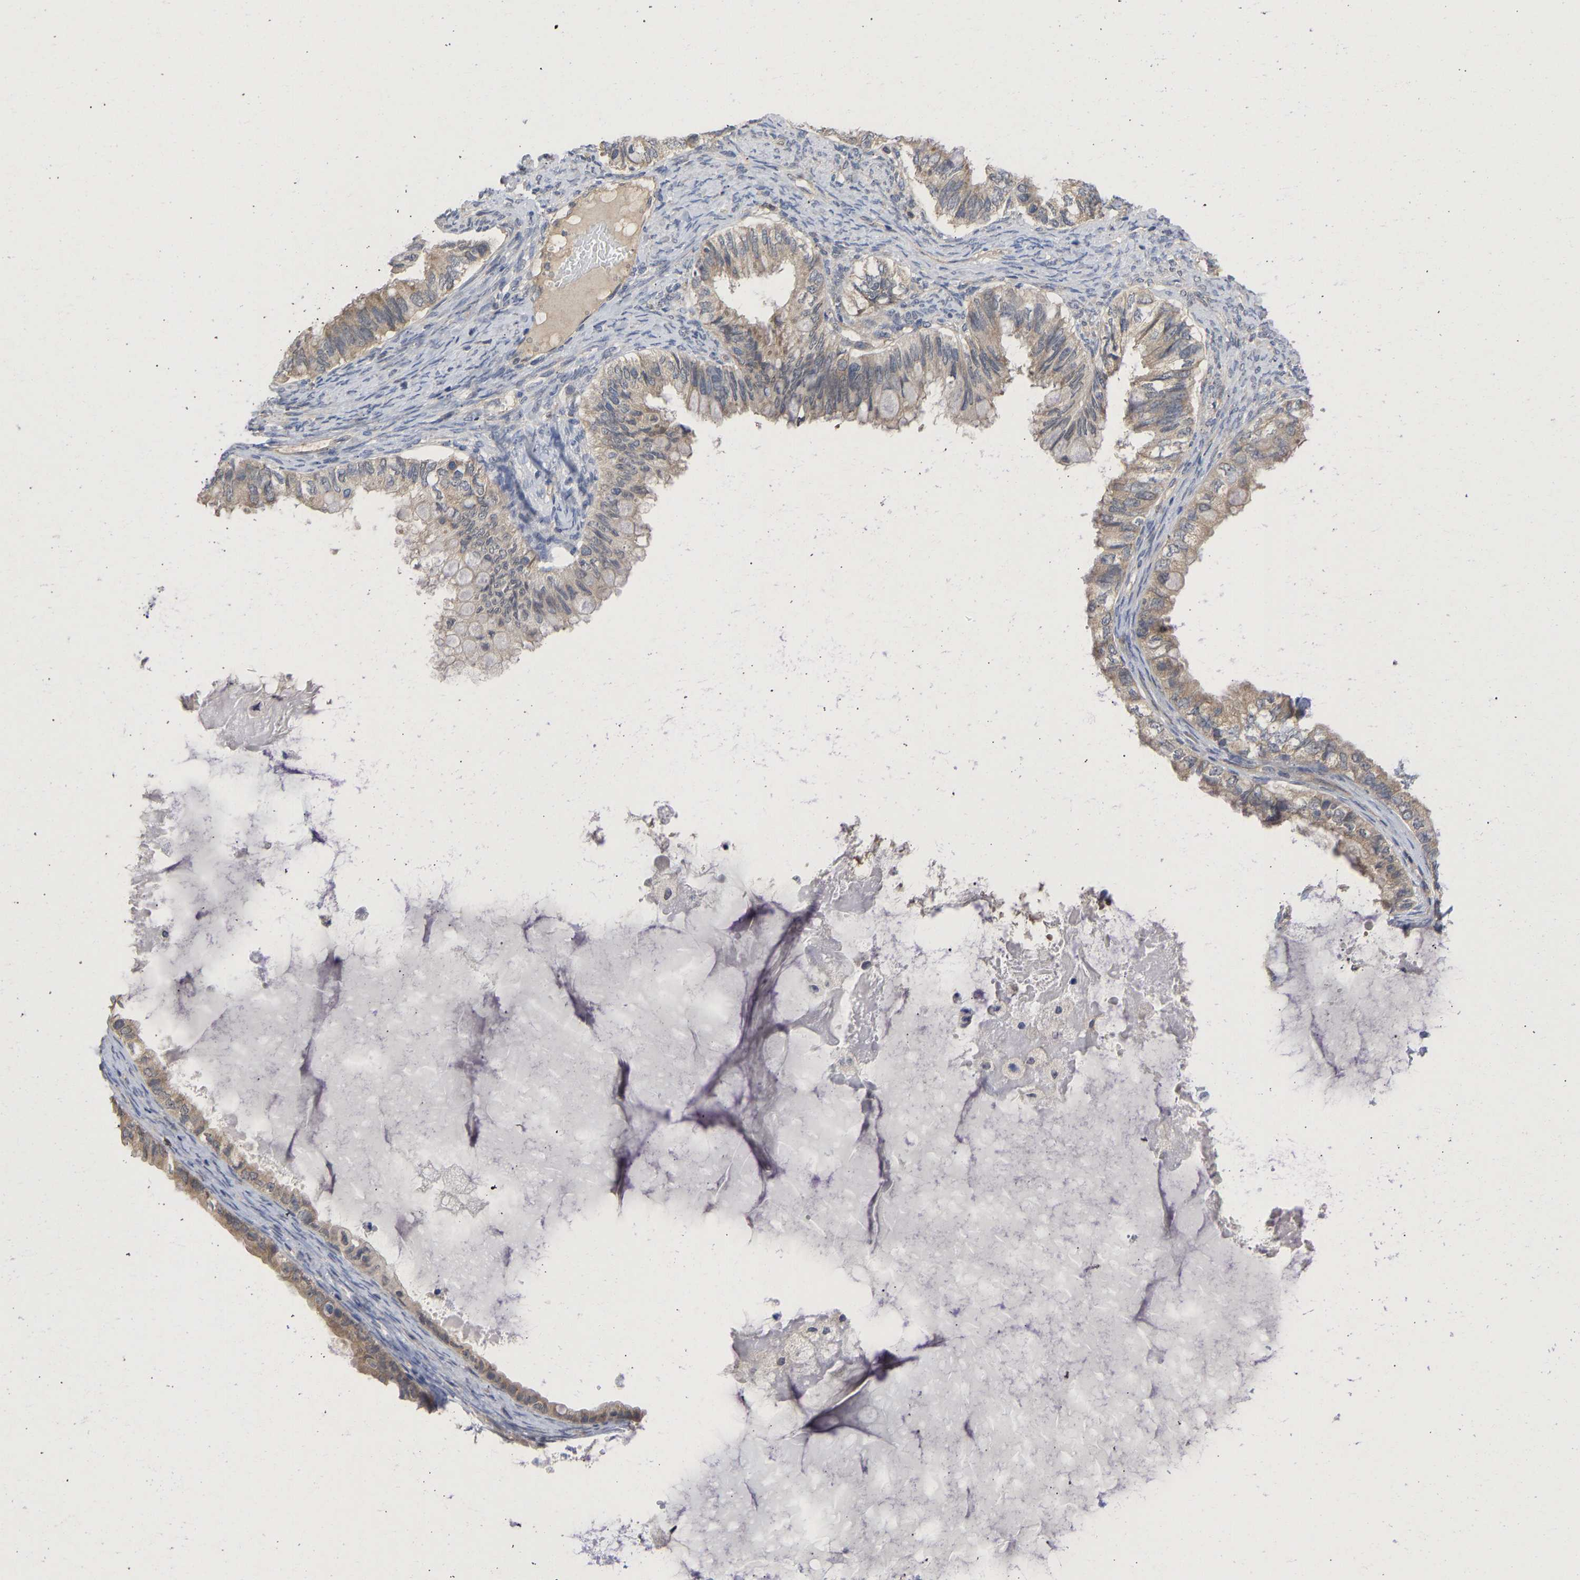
{"staining": {"intensity": "weak", "quantity": ">75%", "location": "cytoplasmic/membranous"}, "tissue": "ovarian cancer", "cell_type": "Tumor cells", "image_type": "cancer", "snomed": [{"axis": "morphology", "description": "Cystadenocarcinoma, mucinous, NOS"}, {"axis": "topography", "description": "Ovary"}], "caption": "Immunohistochemical staining of mucinous cystadenocarcinoma (ovarian) displays weak cytoplasmic/membranous protein positivity in about >75% of tumor cells.", "gene": "MAP2K3", "patient": {"sex": "female", "age": 80}}